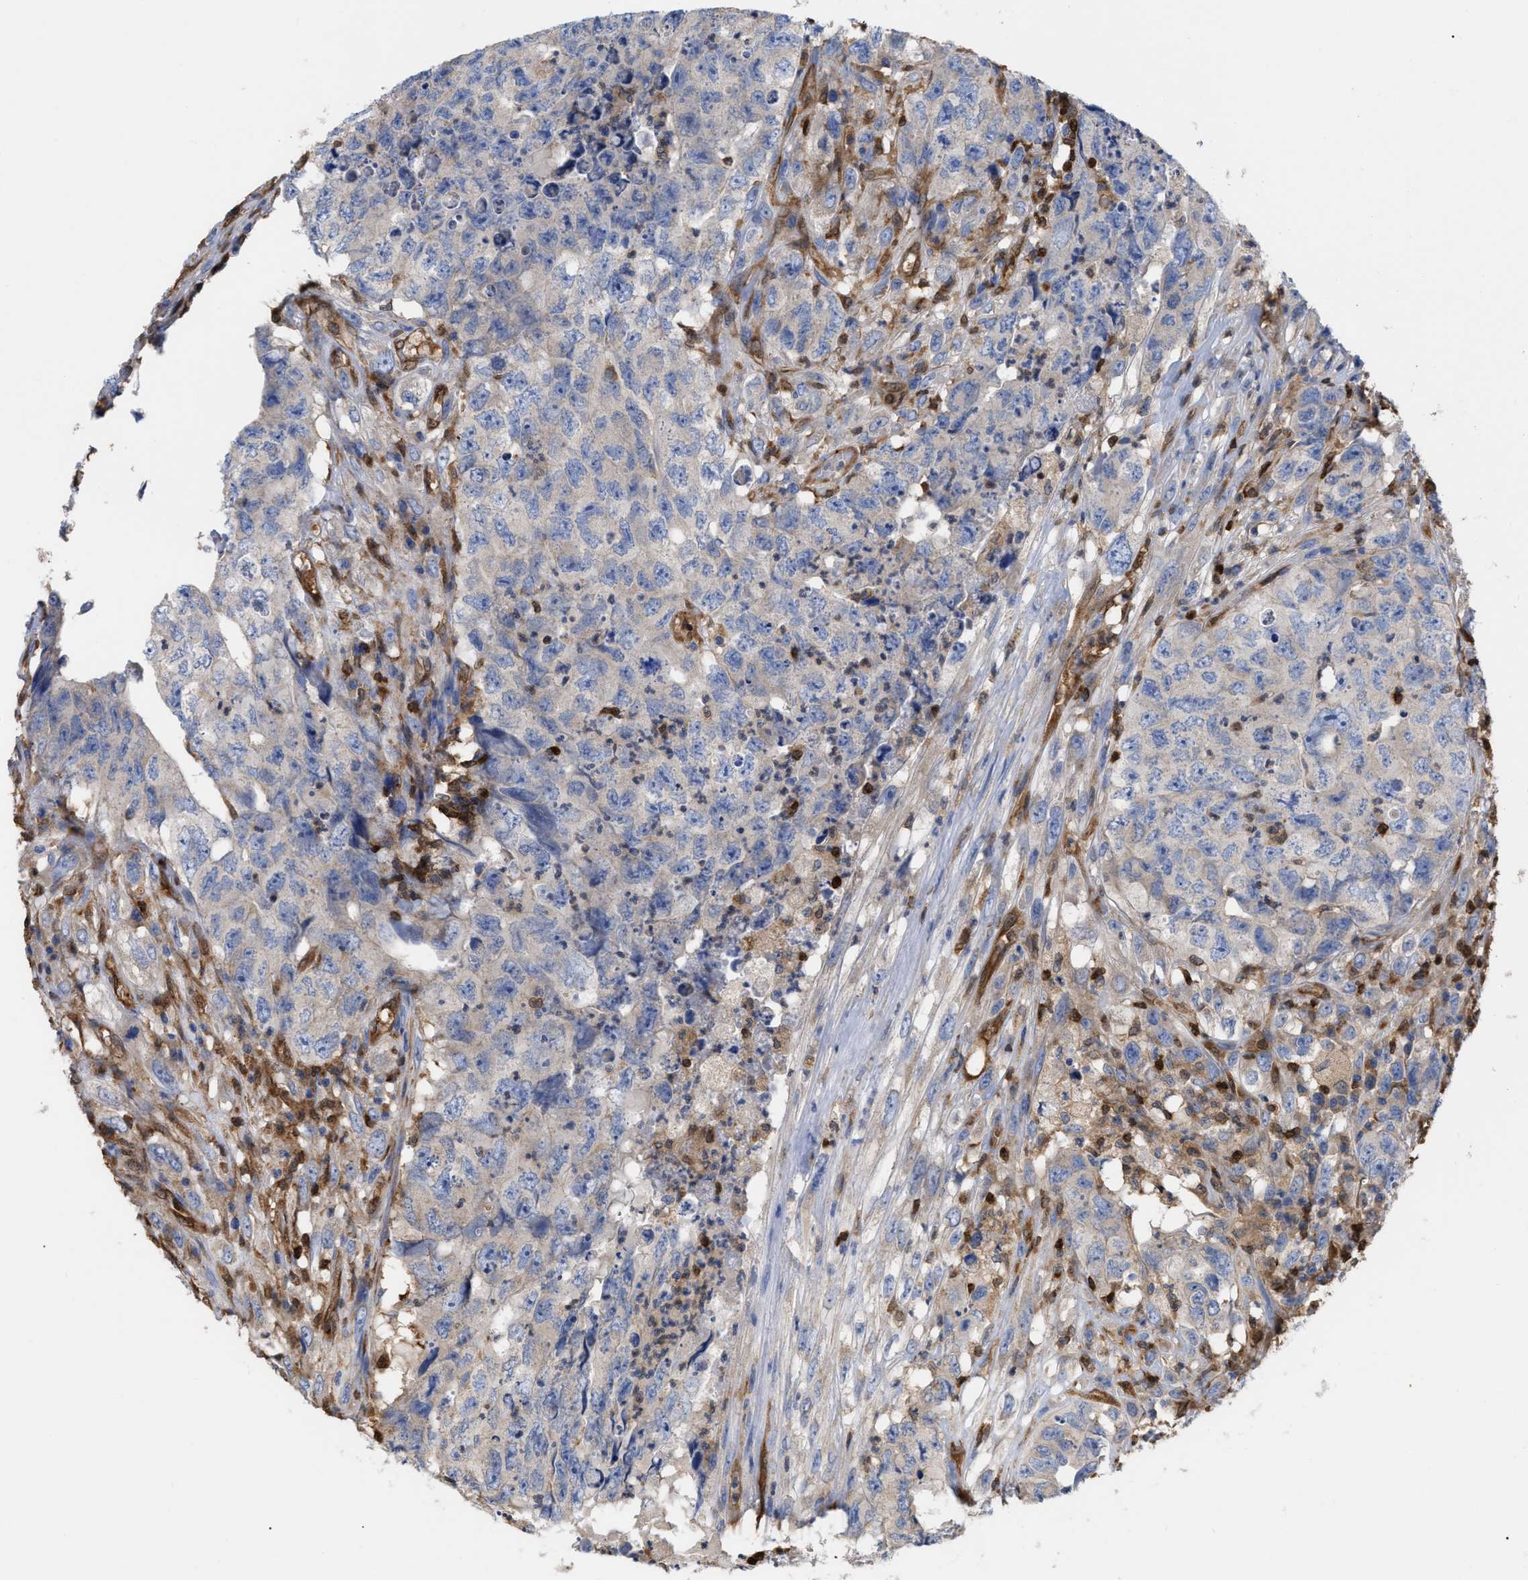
{"staining": {"intensity": "weak", "quantity": "<25%", "location": "cytoplasmic/membranous"}, "tissue": "testis cancer", "cell_type": "Tumor cells", "image_type": "cancer", "snomed": [{"axis": "morphology", "description": "Carcinoma, Embryonal, NOS"}, {"axis": "topography", "description": "Testis"}], "caption": "IHC histopathology image of neoplastic tissue: human testis cancer stained with DAB displays no significant protein staining in tumor cells.", "gene": "GIMAP4", "patient": {"sex": "male", "age": 32}}